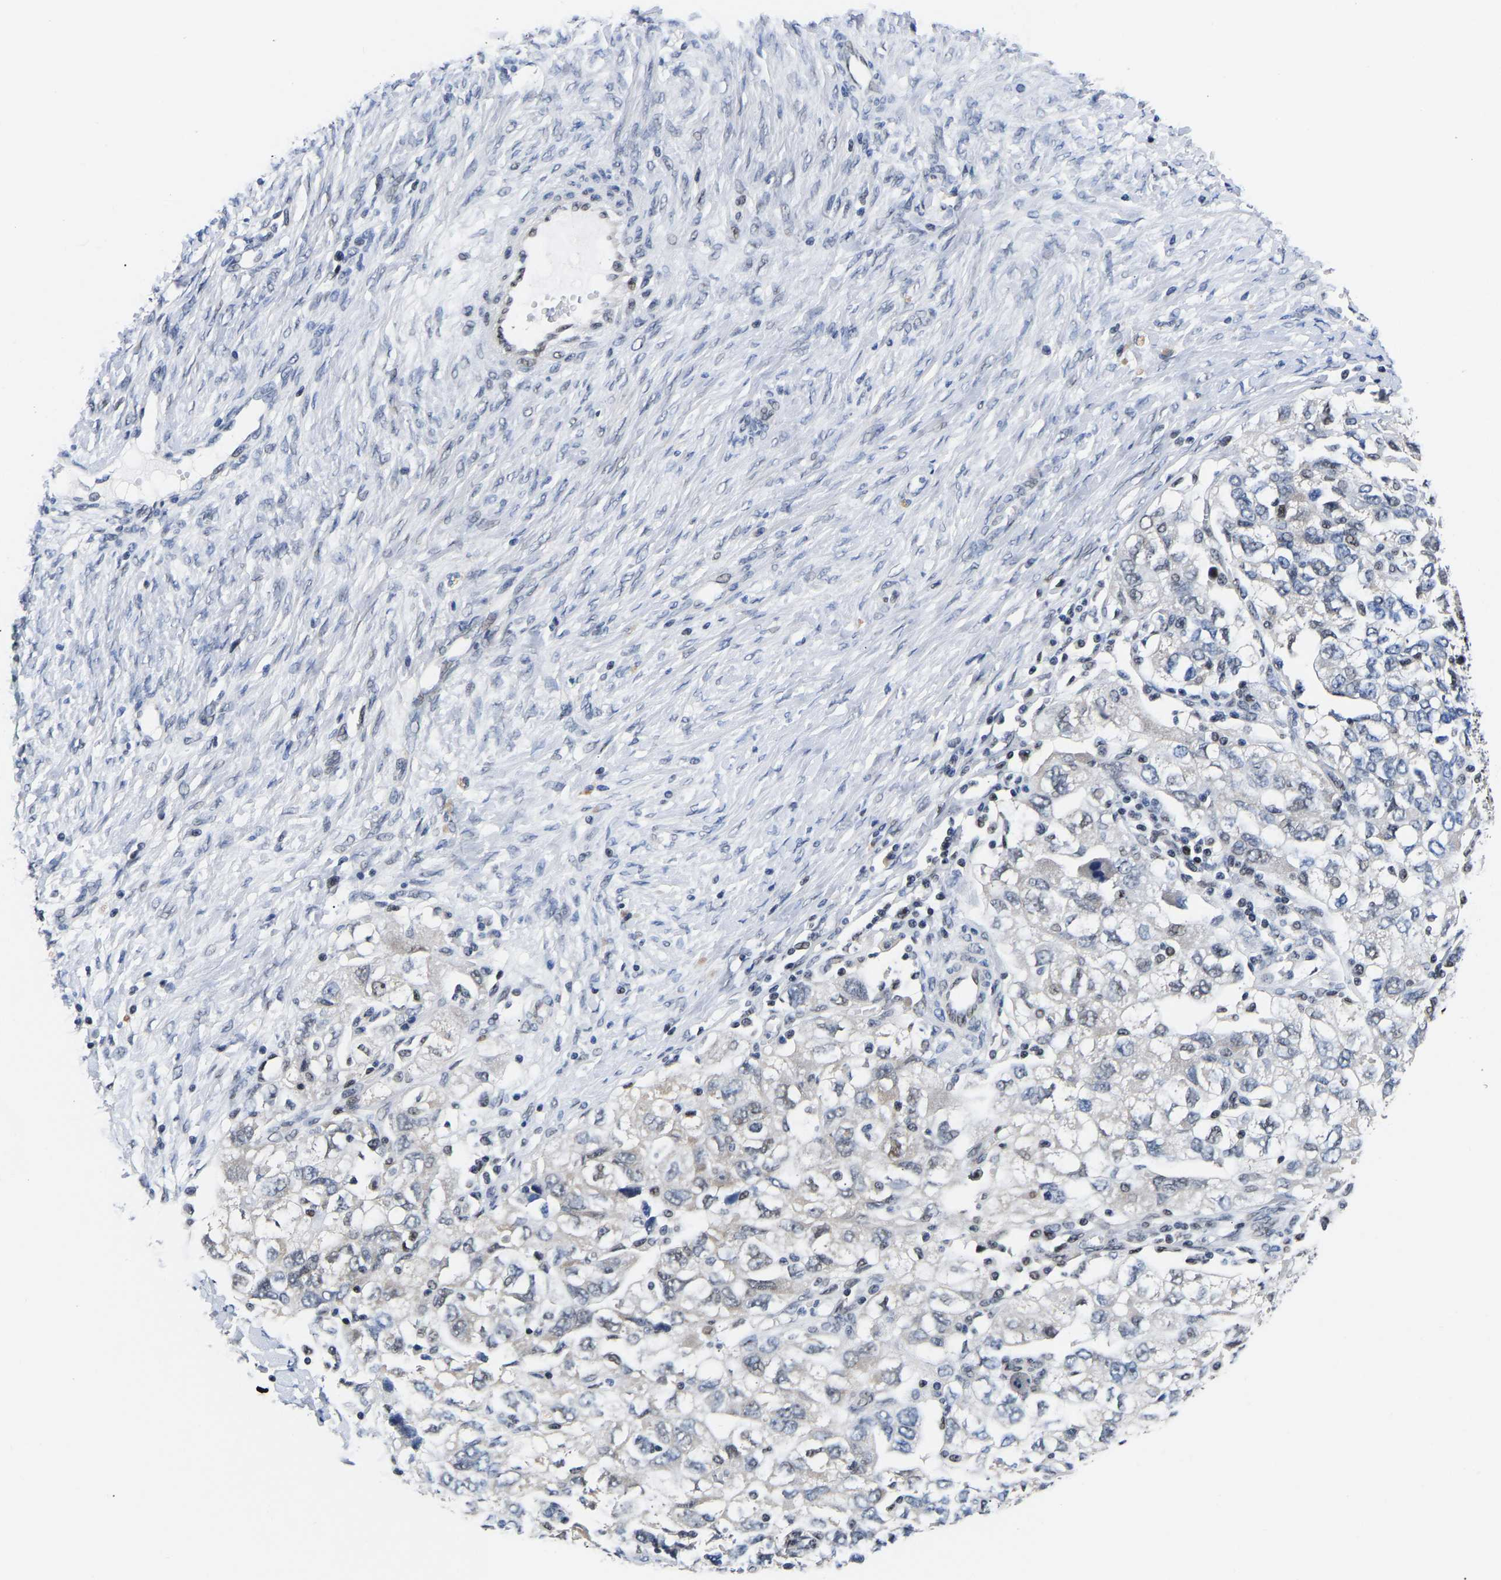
{"staining": {"intensity": "negative", "quantity": "none", "location": "none"}, "tissue": "ovarian cancer", "cell_type": "Tumor cells", "image_type": "cancer", "snomed": [{"axis": "morphology", "description": "Carcinoma, NOS"}, {"axis": "morphology", "description": "Cystadenocarcinoma, serous, NOS"}, {"axis": "topography", "description": "Ovary"}], "caption": "An image of ovarian cancer stained for a protein shows no brown staining in tumor cells. (Immunohistochemistry (ihc), brightfield microscopy, high magnification).", "gene": "PTRHD1", "patient": {"sex": "female", "age": 69}}